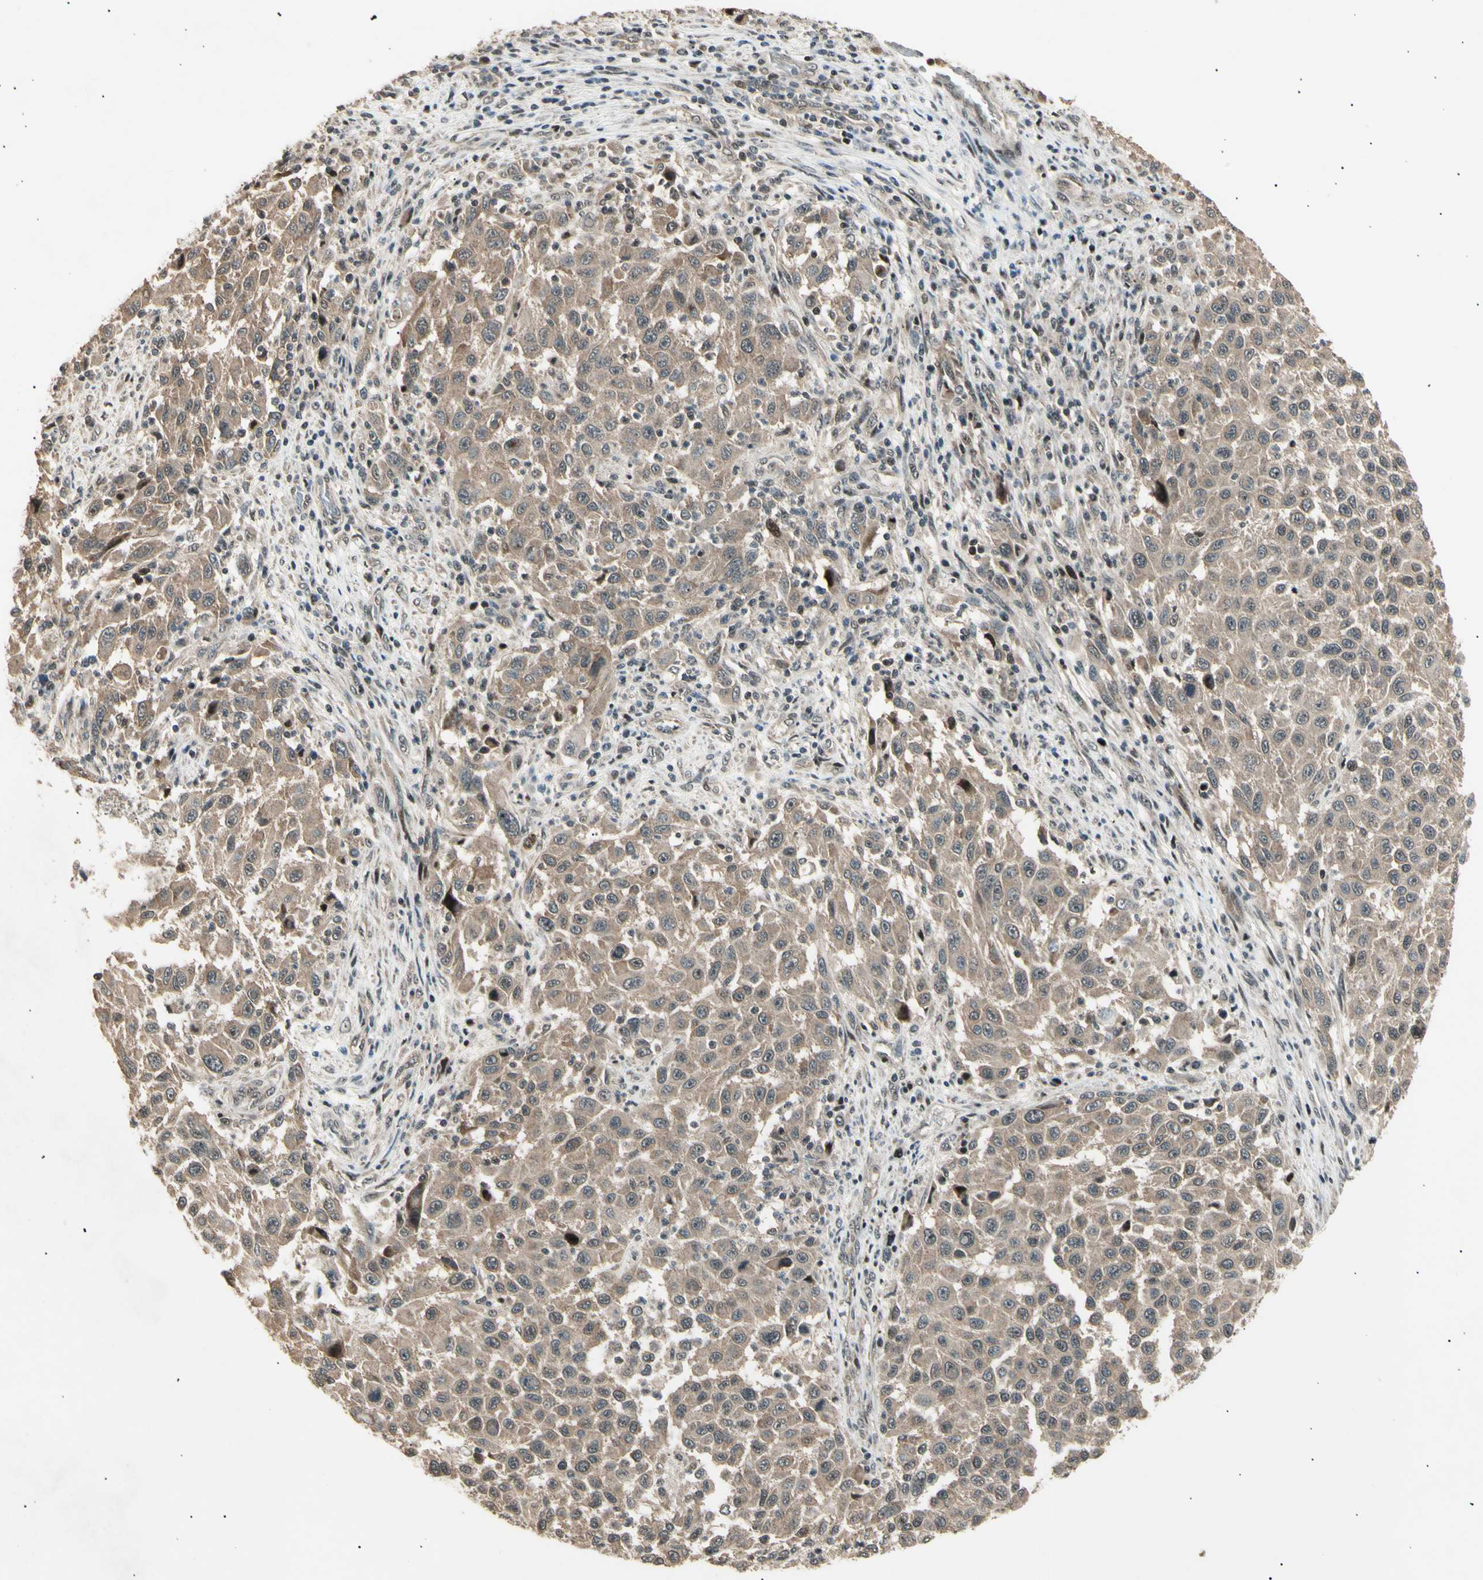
{"staining": {"intensity": "weak", "quantity": ">75%", "location": "cytoplasmic/membranous"}, "tissue": "melanoma", "cell_type": "Tumor cells", "image_type": "cancer", "snomed": [{"axis": "morphology", "description": "Malignant melanoma, Metastatic site"}, {"axis": "topography", "description": "Lymph node"}], "caption": "Melanoma stained for a protein shows weak cytoplasmic/membranous positivity in tumor cells.", "gene": "NUAK2", "patient": {"sex": "male", "age": 61}}